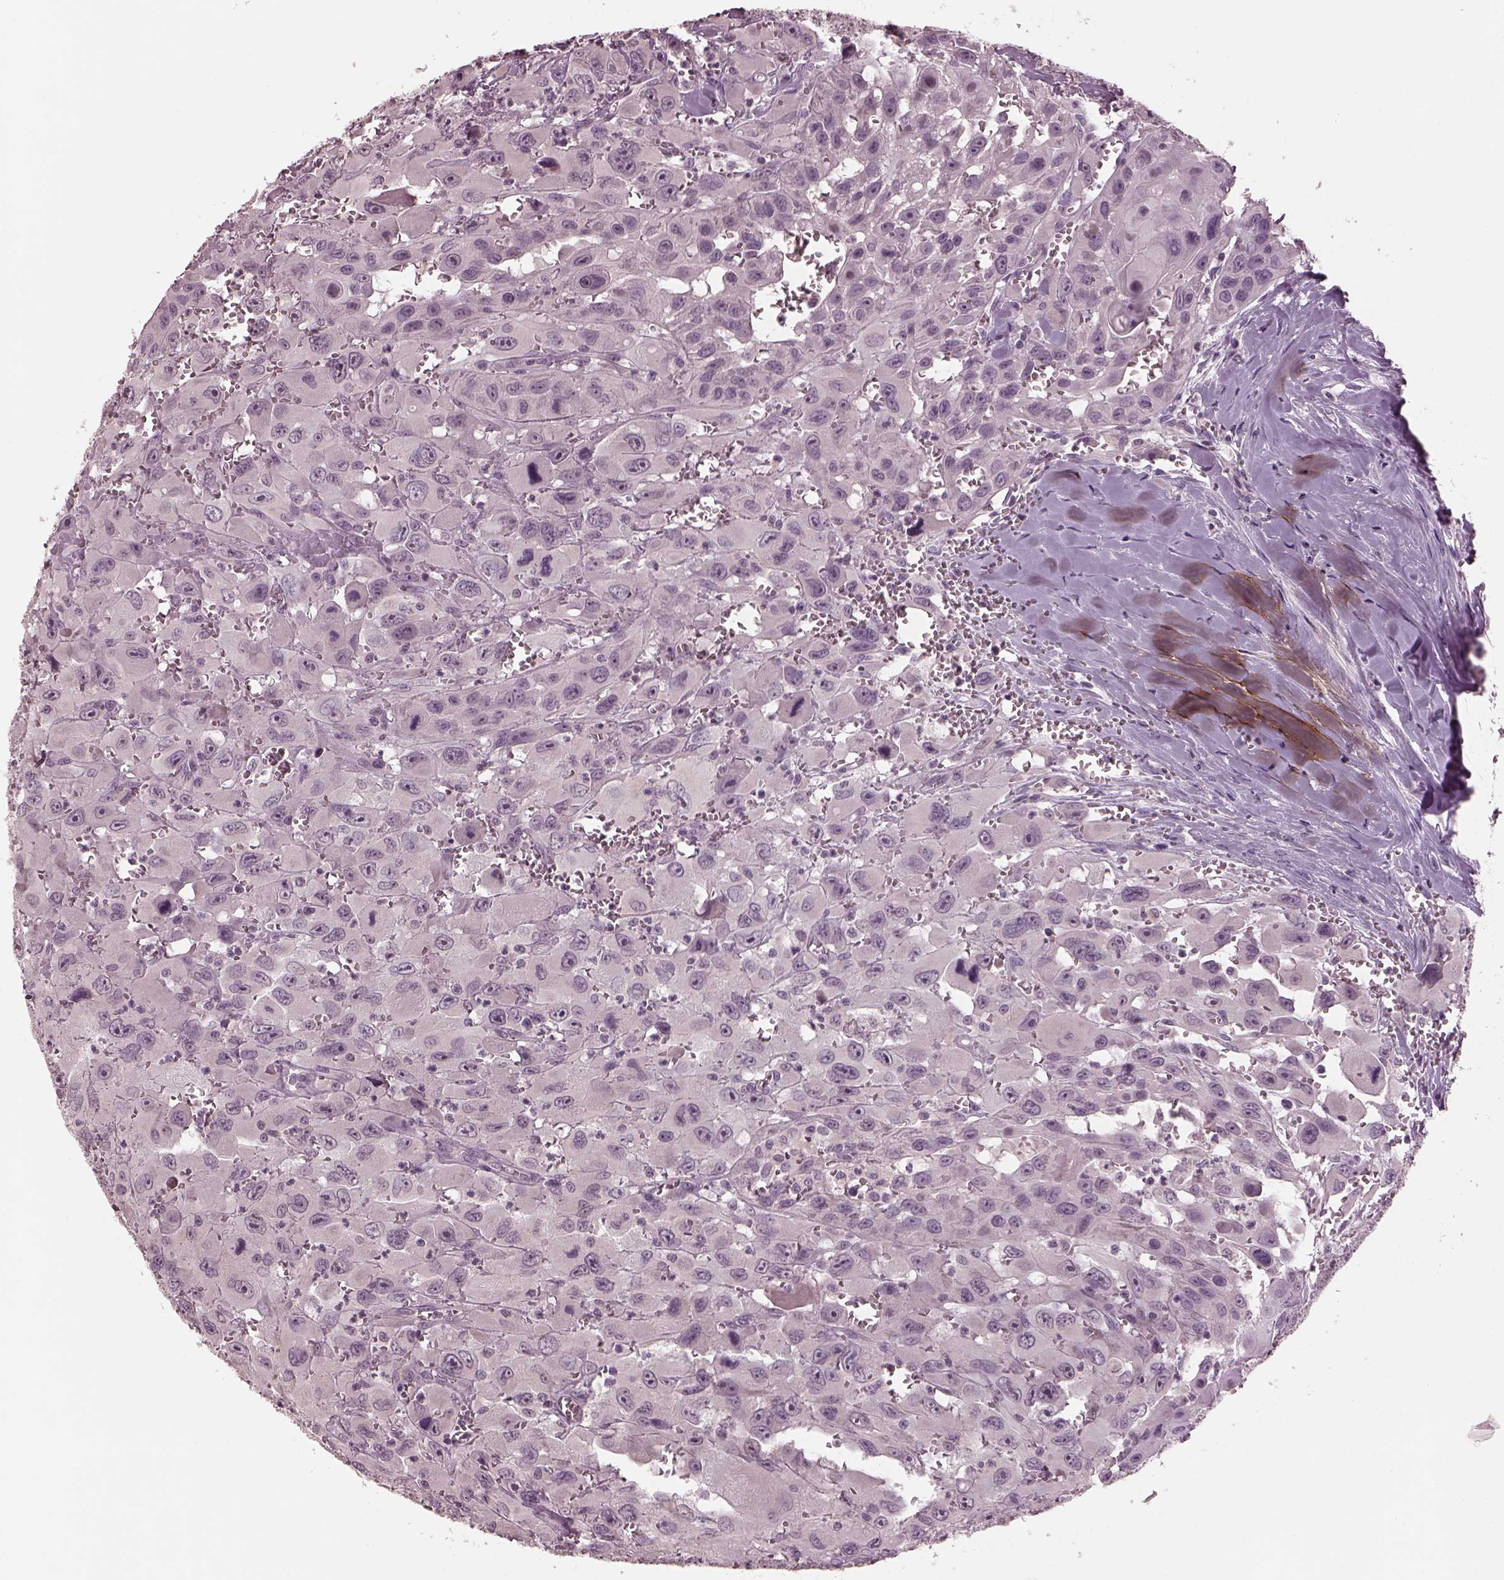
{"staining": {"intensity": "negative", "quantity": "none", "location": "none"}, "tissue": "head and neck cancer", "cell_type": "Tumor cells", "image_type": "cancer", "snomed": [{"axis": "morphology", "description": "Squamous cell carcinoma, NOS"}, {"axis": "morphology", "description": "Squamous cell carcinoma, metastatic, NOS"}, {"axis": "topography", "description": "Oral tissue"}, {"axis": "topography", "description": "Head-Neck"}], "caption": "There is no significant staining in tumor cells of head and neck squamous cell carcinoma.", "gene": "RCVRN", "patient": {"sex": "female", "age": 85}}